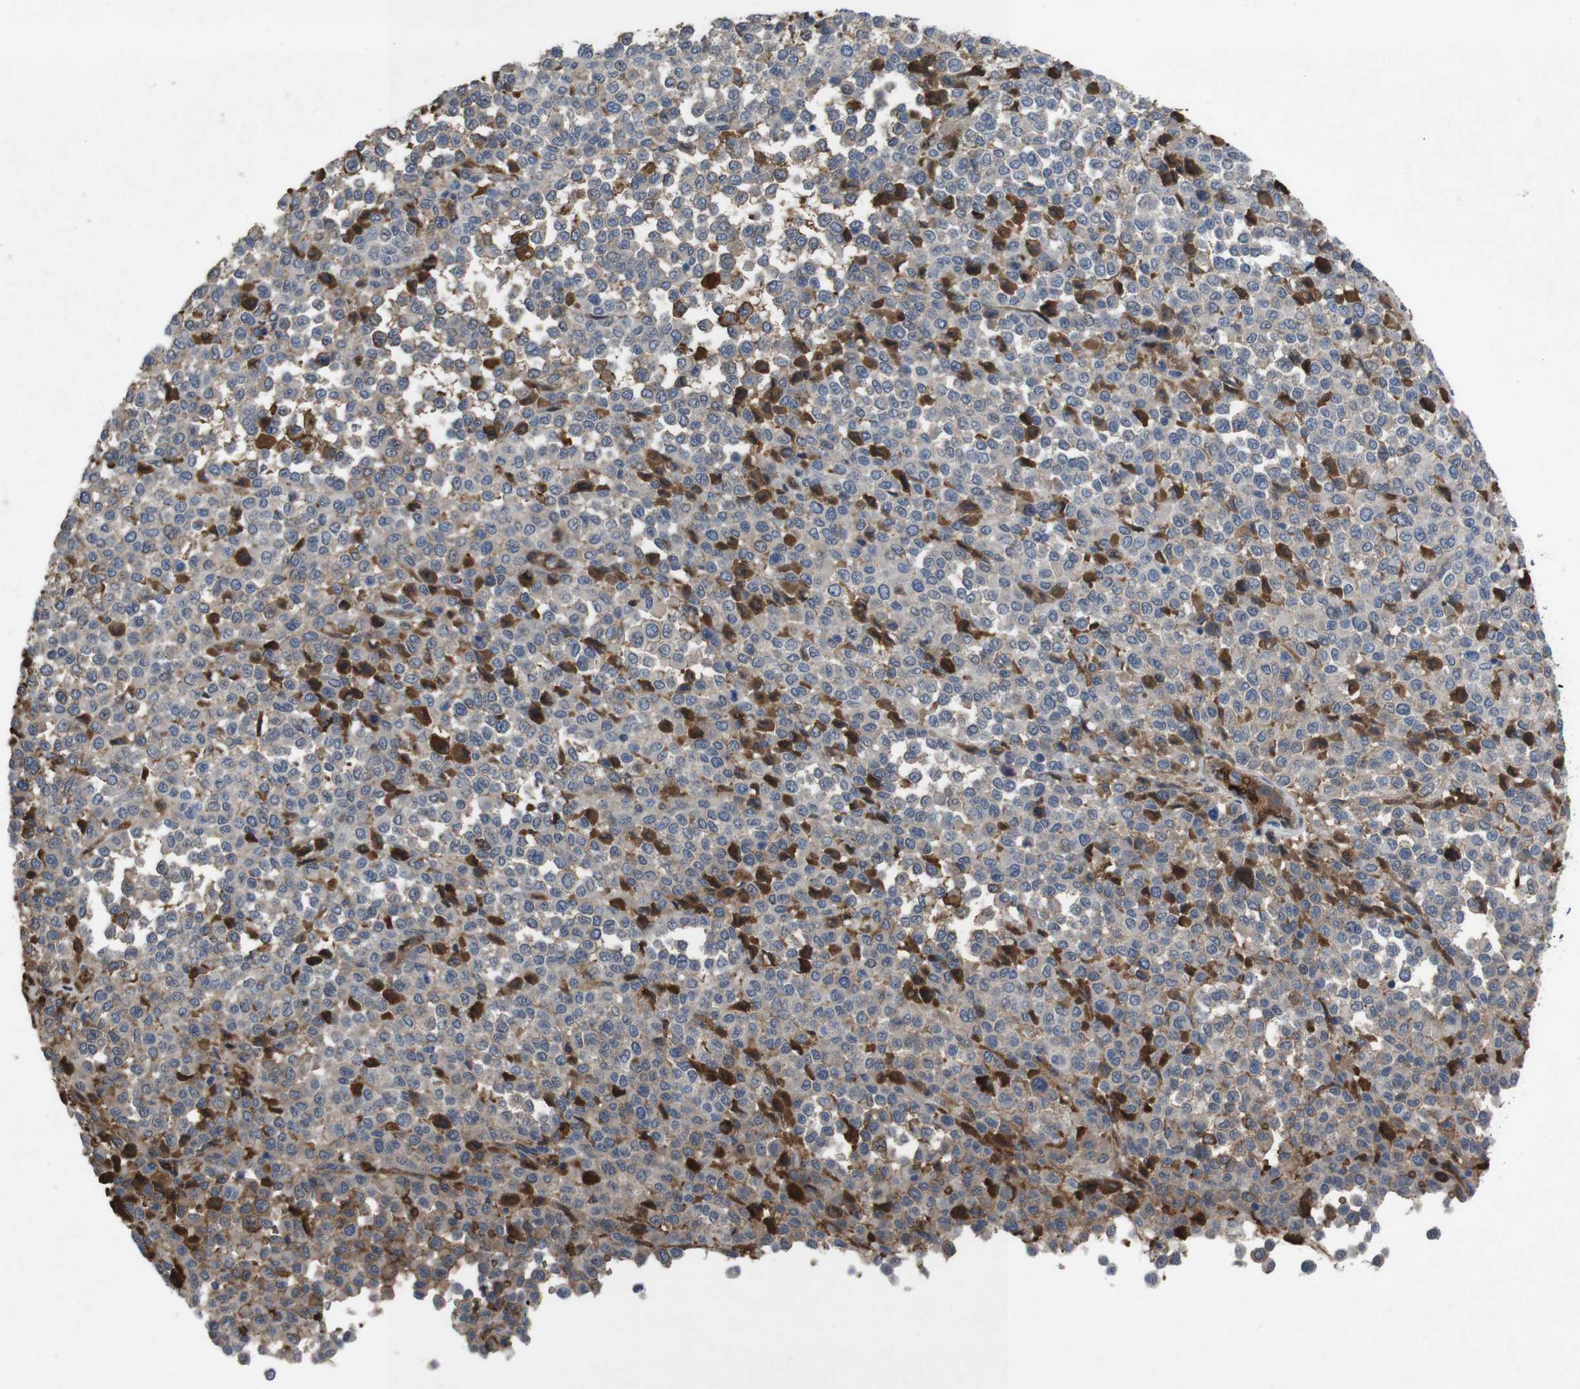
{"staining": {"intensity": "weak", "quantity": "<25%", "location": "cytoplasmic/membranous"}, "tissue": "melanoma", "cell_type": "Tumor cells", "image_type": "cancer", "snomed": [{"axis": "morphology", "description": "Malignant melanoma, Metastatic site"}, {"axis": "topography", "description": "Pancreas"}], "caption": "Immunohistochemistry (IHC) of malignant melanoma (metastatic site) reveals no expression in tumor cells.", "gene": "SPTB", "patient": {"sex": "female", "age": 30}}